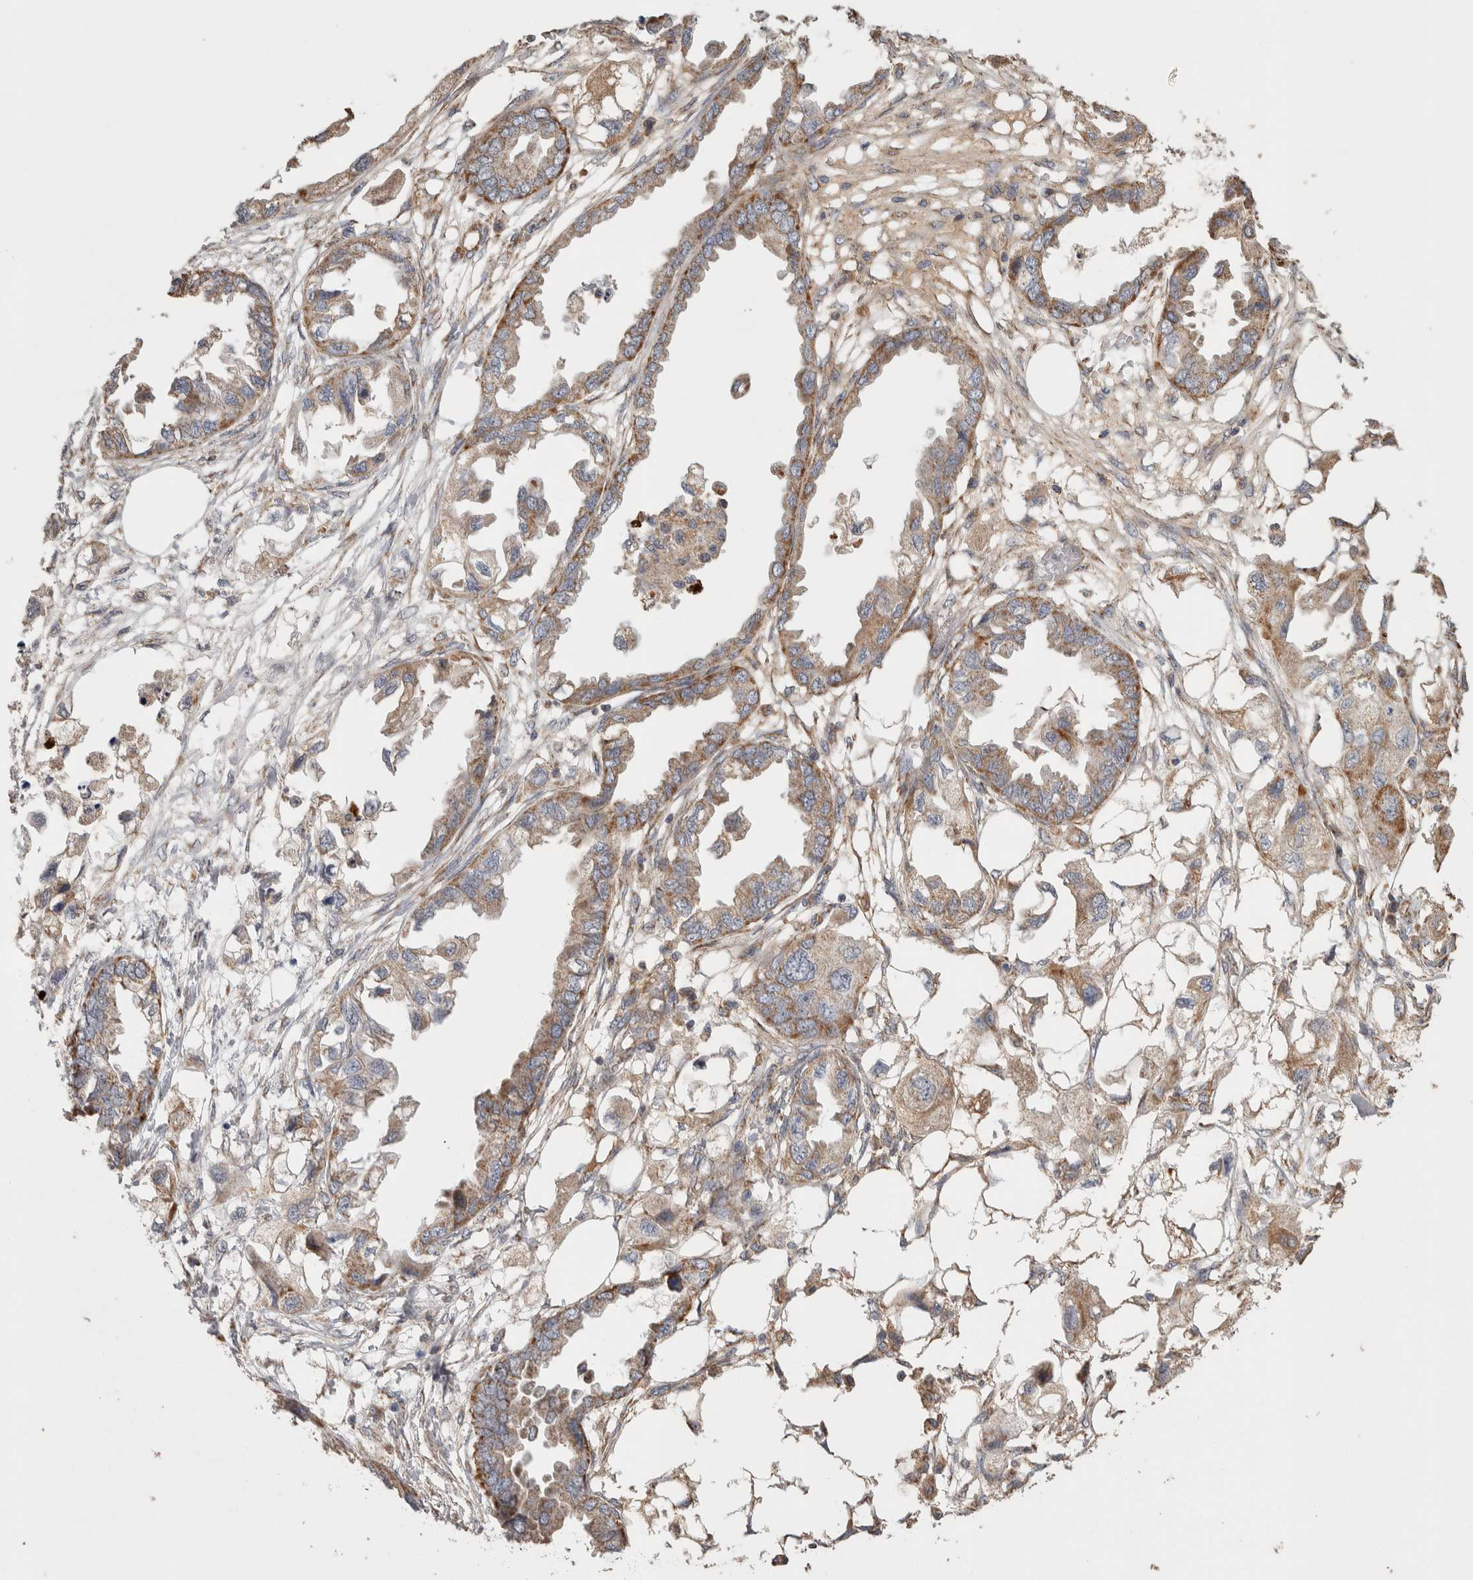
{"staining": {"intensity": "moderate", "quantity": ">75%", "location": "cytoplasmic/membranous"}, "tissue": "endometrial cancer", "cell_type": "Tumor cells", "image_type": "cancer", "snomed": [{"axis": "morphology", "description": "Adenocarcinoma, NOS"}, {"axis": "morphology", "description": "Adenocarcinoma, metastatic, NOS"}, {"axis": "topography", "description": "Adipose tissue"}, {"axis": "topography", "description": "Endometrium"}], "caption": "Metastatic adenocarcinoma (endometrial) stained for a protein exhibits moderate cytoplasmic/membranous positivity in tumor cells.", "gene": "SCO1", "patient": {"sex": "female", "age": 67}}